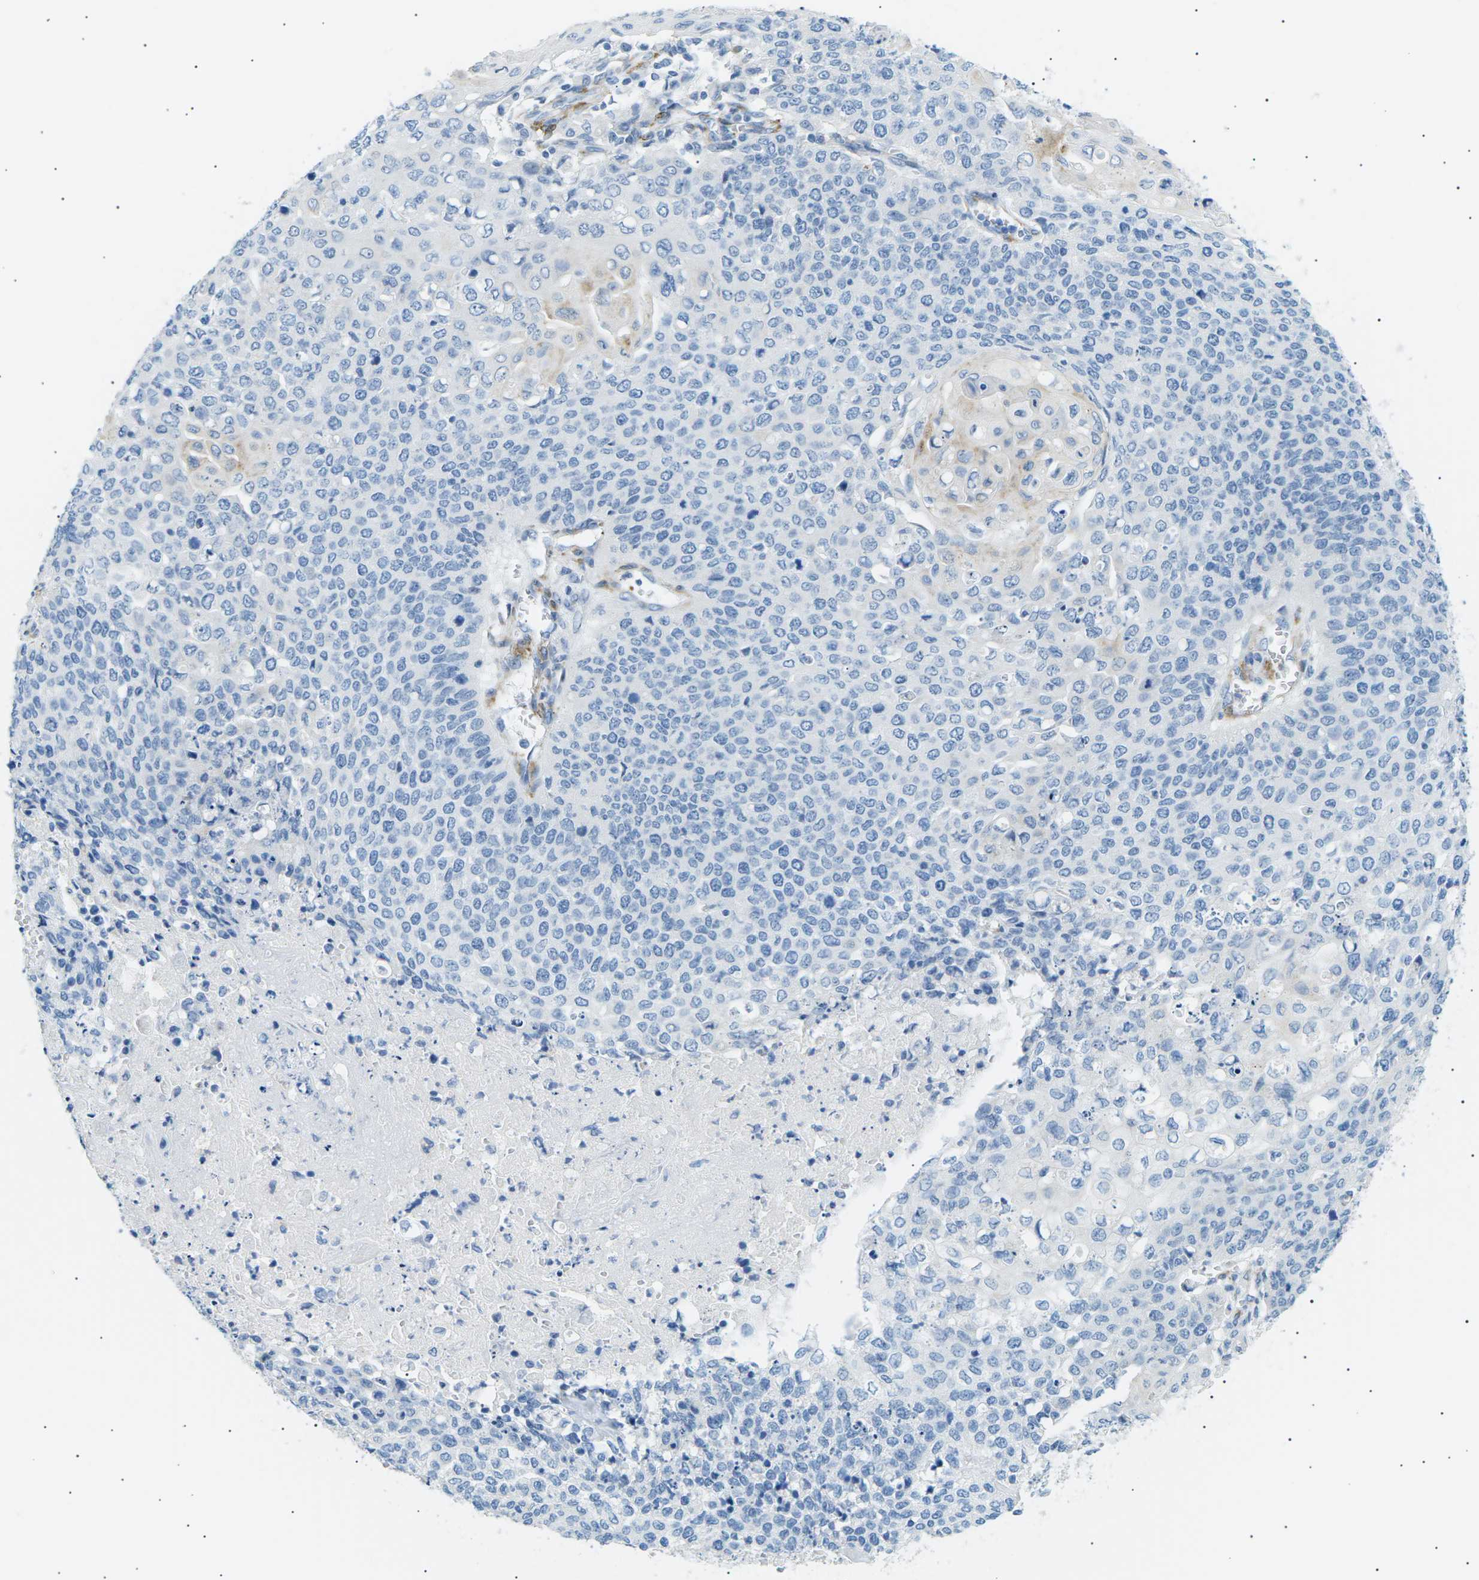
{"staining": {"intensity": "negative", "quantity": "none", "location": "none"}, "tissue": "cervical cancer", "cell_type": "Tumor cells", "image_type": "cancer", "snomed": [{"axis": "morphology", "description": "Squamous cell carcinoma, NOS"}, {"axis": "topography", "description": "Cervix"}], "caption": "Protein analysis of cervical cancer (squamous cell carcinoma) demonstrates no significant staining in tumor cells.", "gene": "SEPTIN5", "patient": {"sex": "female", "age": 39}}